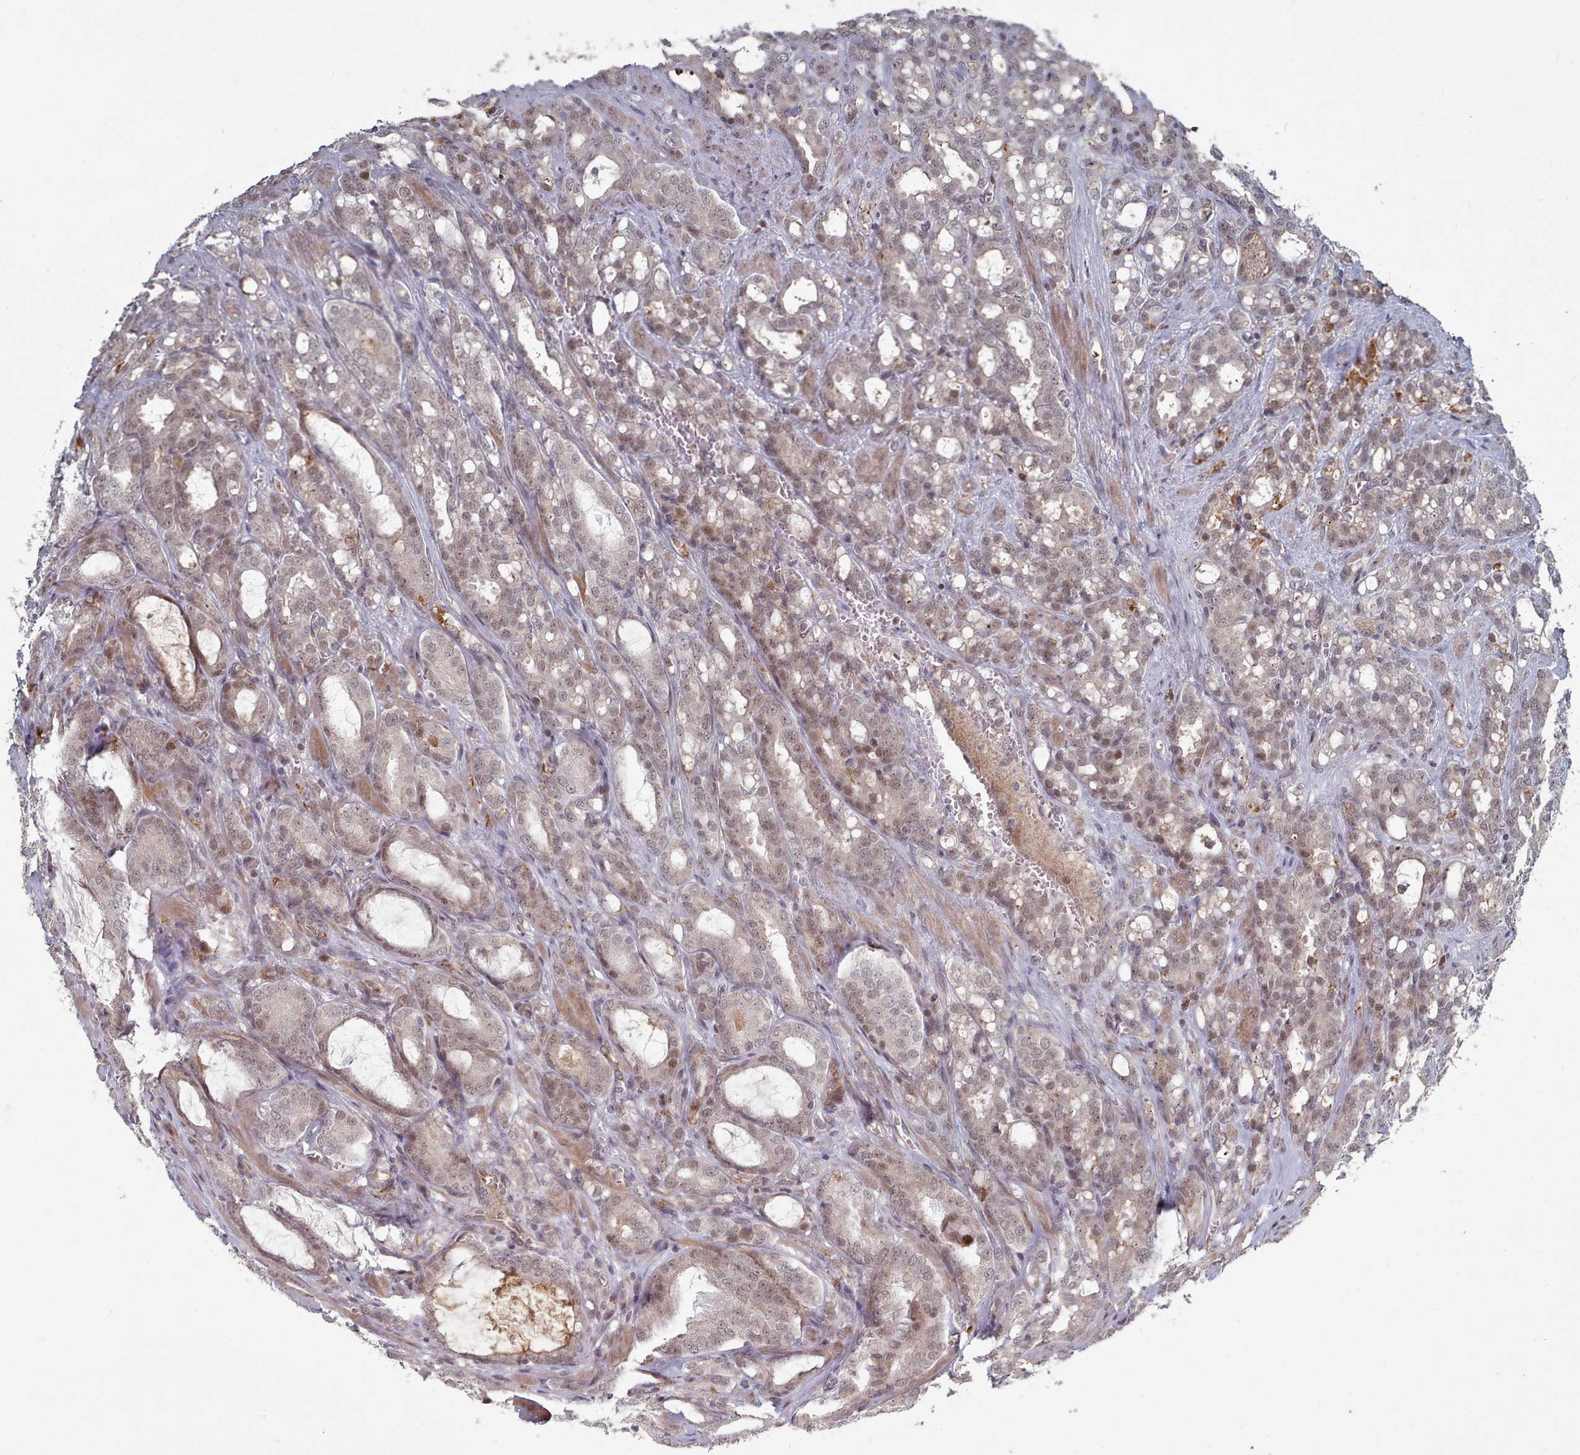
{"staining": {"intensity": "weak", "quantity": "<25%", "location": "nuclear"}, "tissue": "prostate cancer", "cell_type": "Tumor cells", "image_type": "cancer", "snomed": [{"axis": "morphology", "description": "Adenocarcinoma, High grade"}, {"axis": "topography", "description": "Prostate"}], "caption": "The histopathology image reveals no significant positivity in tumor cells of prostate cancer (adenocarcinoma (high-grade)). Brightfield microscopy of immunohistochemistry stained with DAB (3,3'-diaminobenzidine) (brown) and hematoxylin (blue), captured at high magnification.", "gene": "CPSF4", "patient": {"sex": "male", "age": 72}}